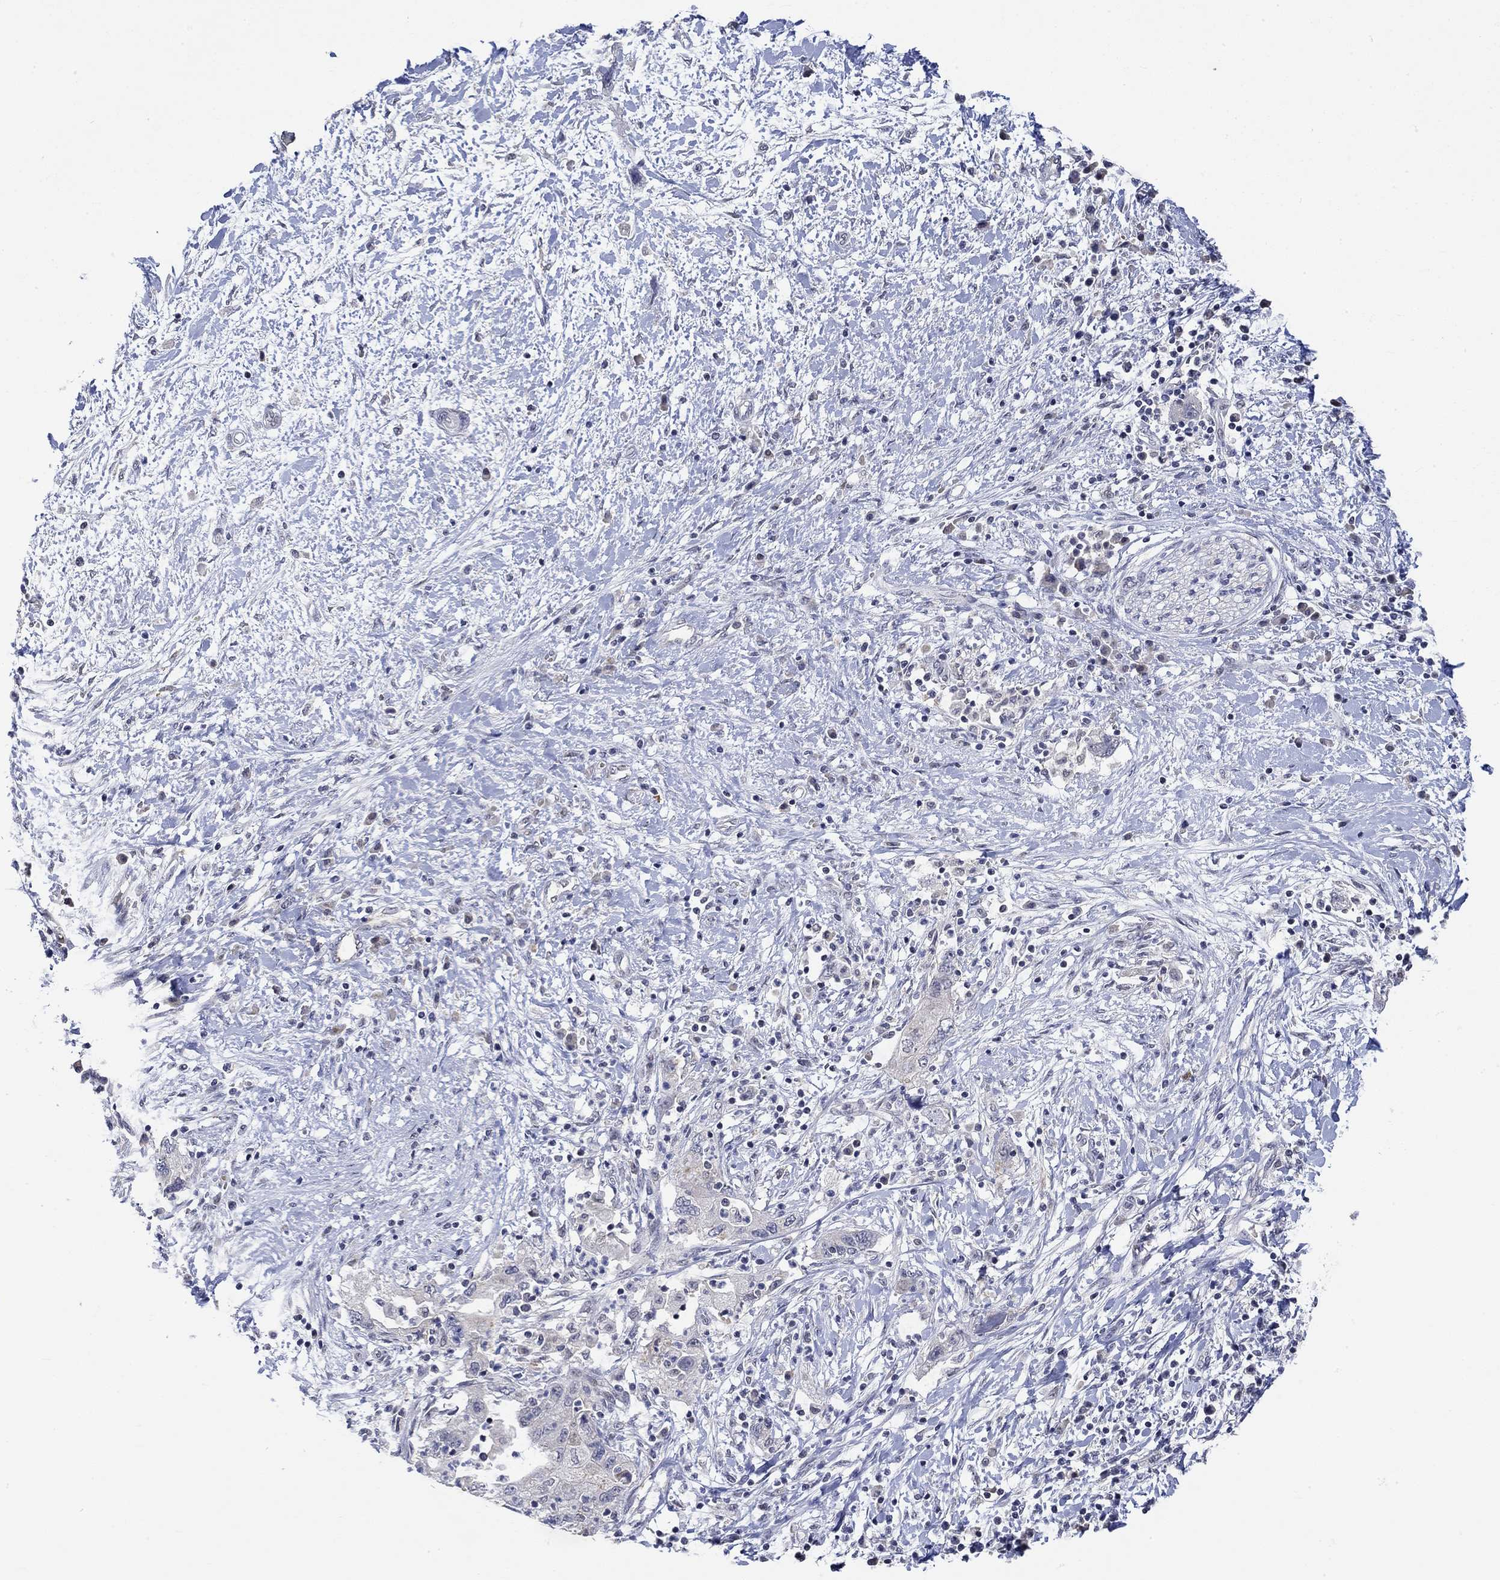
{"staining": {"intensity": "weak", "quantity": "<25%", "location": "cytoplasmic/membranous"}, "tissue": "pancreatic cancer", "cell_type": "Tumor cells", "image_type": "cancer", "snomed": [{"axis": "morphology", "description": "Adenocarcinoma, NOS"}, {"axis": "topography", "description": "Pancreas"}], "caption": "DAB (3,3'-diaminobenzidine) immunohistochemical staining of human pancreatic adenocarcinoma shows no significant expression in tumor cells.", "gene": "WASF1", "patient": {"sex": "female", "age": 73}}